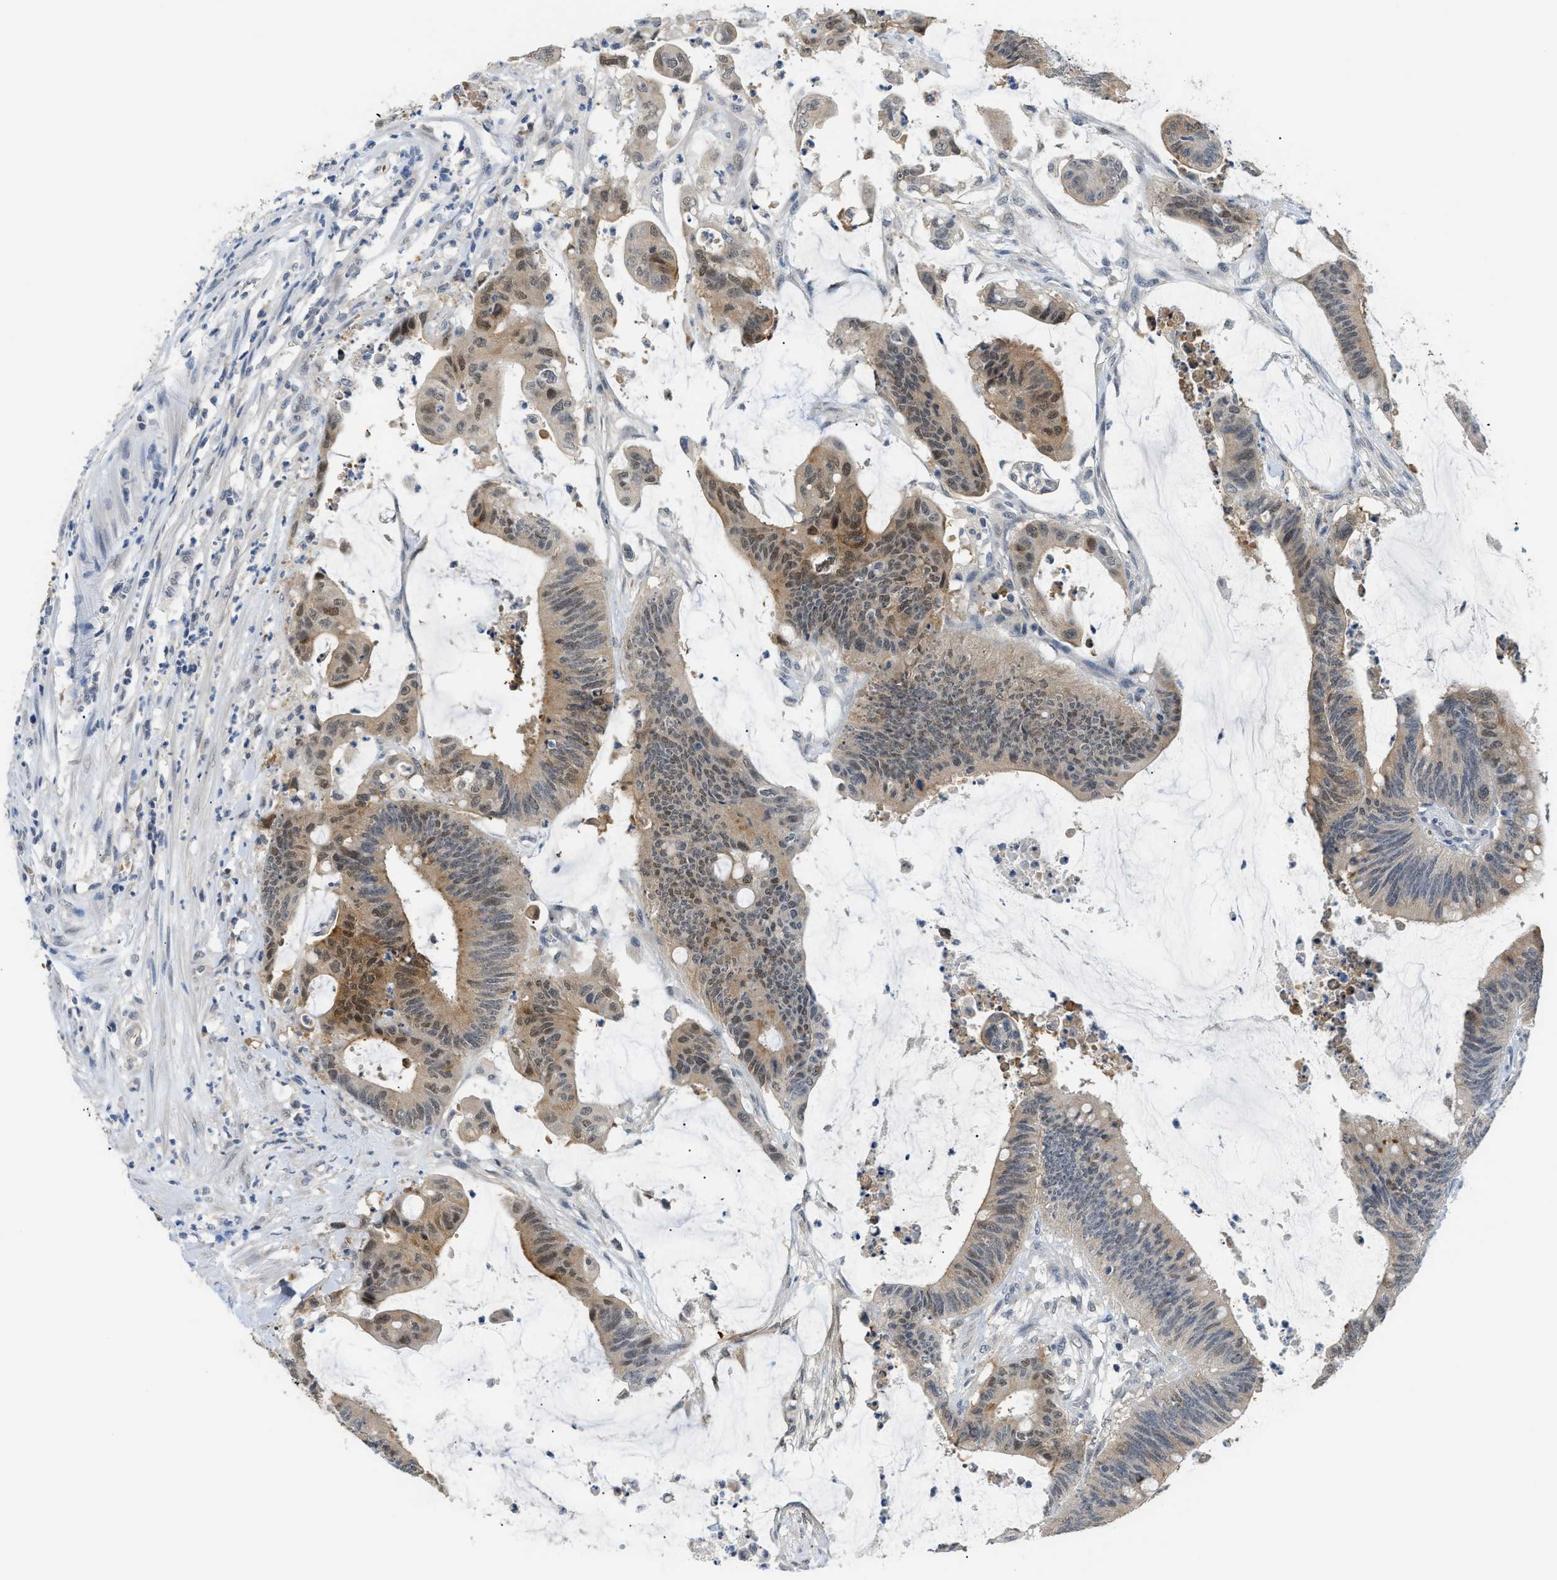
{"staining": {"intensity": "moderate", "quantity": "25%-75%", "location": "cytoplasmic/membranous,nuclear"}, "tissue": "colorectal cancer", "cell_type": "Tumor cells", "image_type": "cancer", "snomed": [{"axis": "morphology", "description": "Adenocarcinoma, NOS"}, {"axis": "topography", "description": "Rectum"}], "caption": "Immunohistochemistry (IHC) histopathology image of colorectal cancer (adenocarcinoma) stained for a protein (brown), which shows medium levels of moderate cytoplasmic/membranous and nuclear positivity in about 25%-75% of tumor cells.", "gene": "PSAT1", "patient": {"sex": "female", "age": 66}}